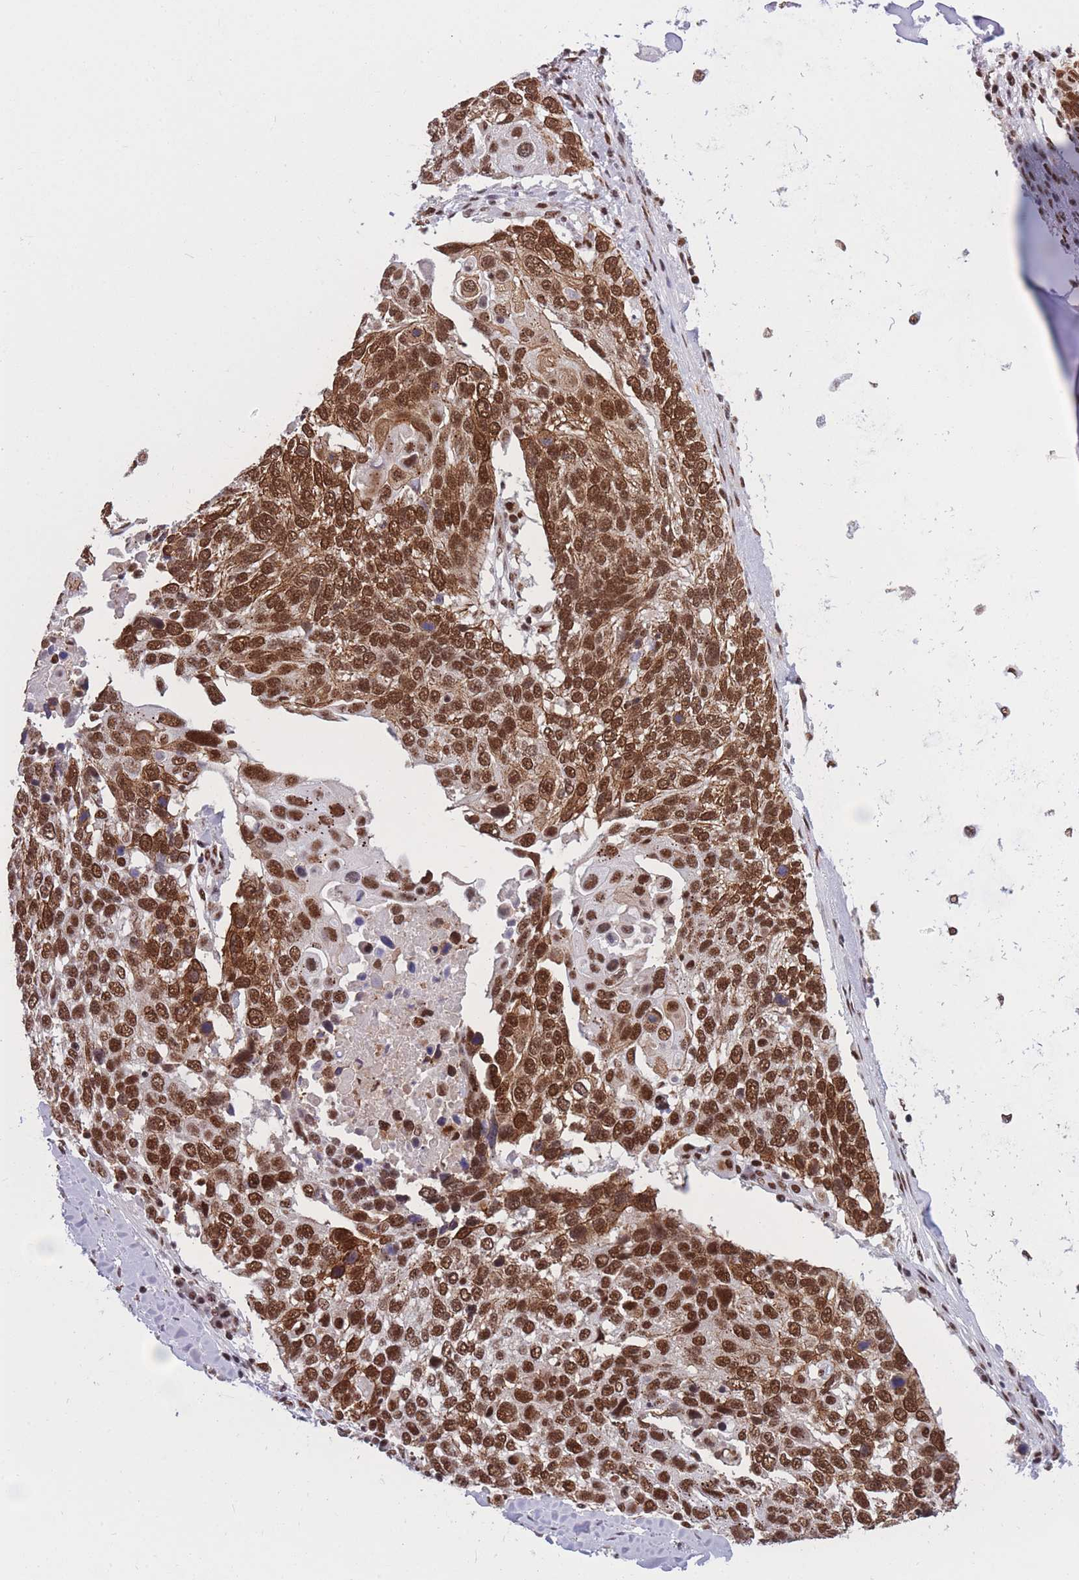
{"staining": {"intensity": "strong", "quantity": ">75%", "location": "cytoplasmic/membranous,nuclear"}, "tissue": "lung cancer", "cell_type": "Tumor cells", "image_type": "cancer", "snomed": [{"axis": "morphology", "description": "Squamous cell carcinoma, NOS"}, {"axis": "topography", "description": "Lung"}], "caption": "A micrograph of lung squamous cell carcinoma stained for a protein exhibits strong cytoplasmic/membranous and nuclear brown staining in tumor cells.", "gene": "PRPF19", "patient": {"sex": "male", "age": 66}}